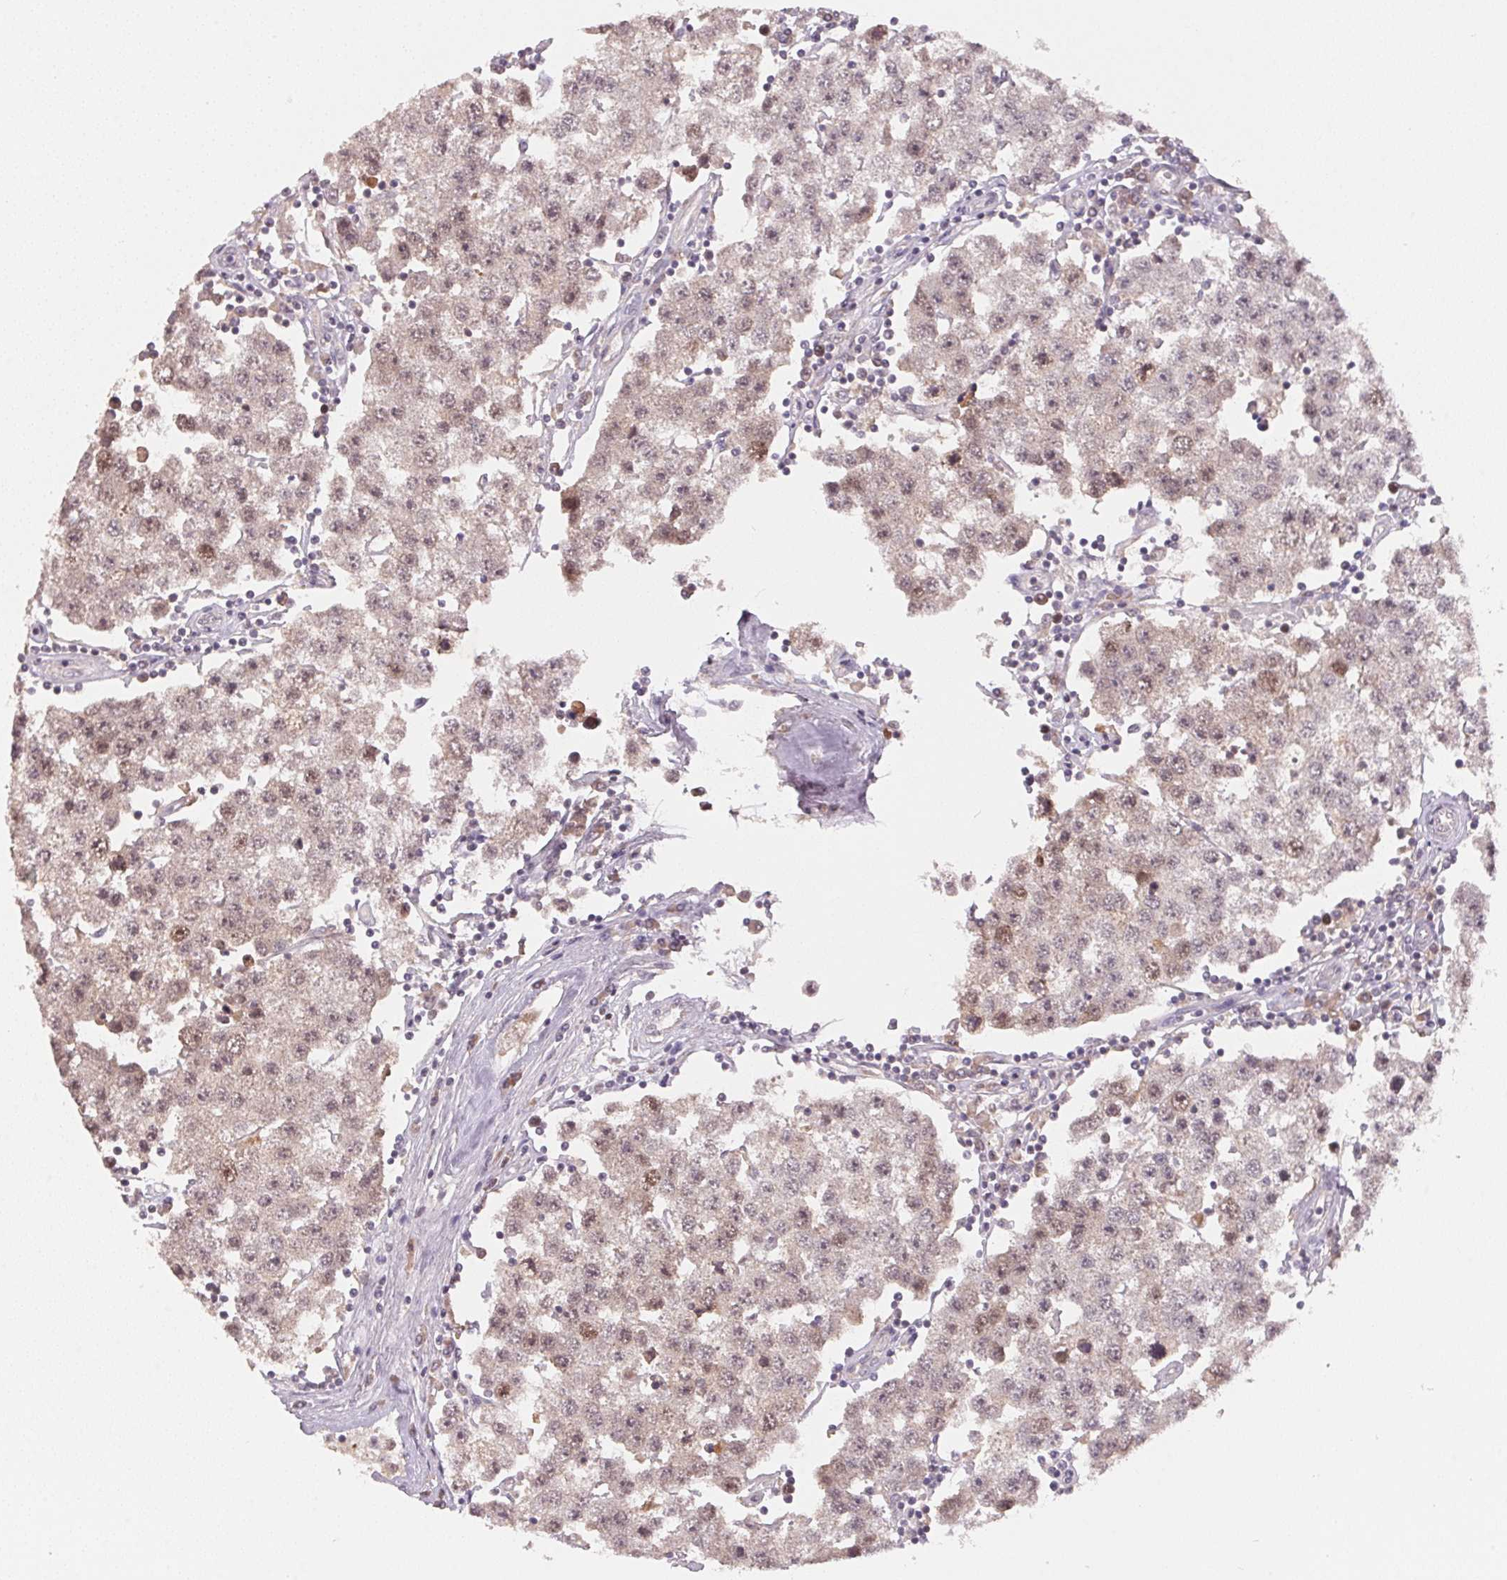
{"staining": {"intensity": "moderate", "quantity": "<25%", "location": "nuclear"}, "tissue": "testis cancer", "cell_type": "Tumor cells", "image_type": "cancer", "snomed": [{"axis": "morphology", "description": "Seminoma, NOS"}, {"axis": "topography", "description": "Testis"}], "caption": "Protein staining demonstrates moderate nuclear expression in about <25% of tumor cells in seminoma (testis).", "gene": "KIFC1", "patient": {"sex": "male", "age": 34}}